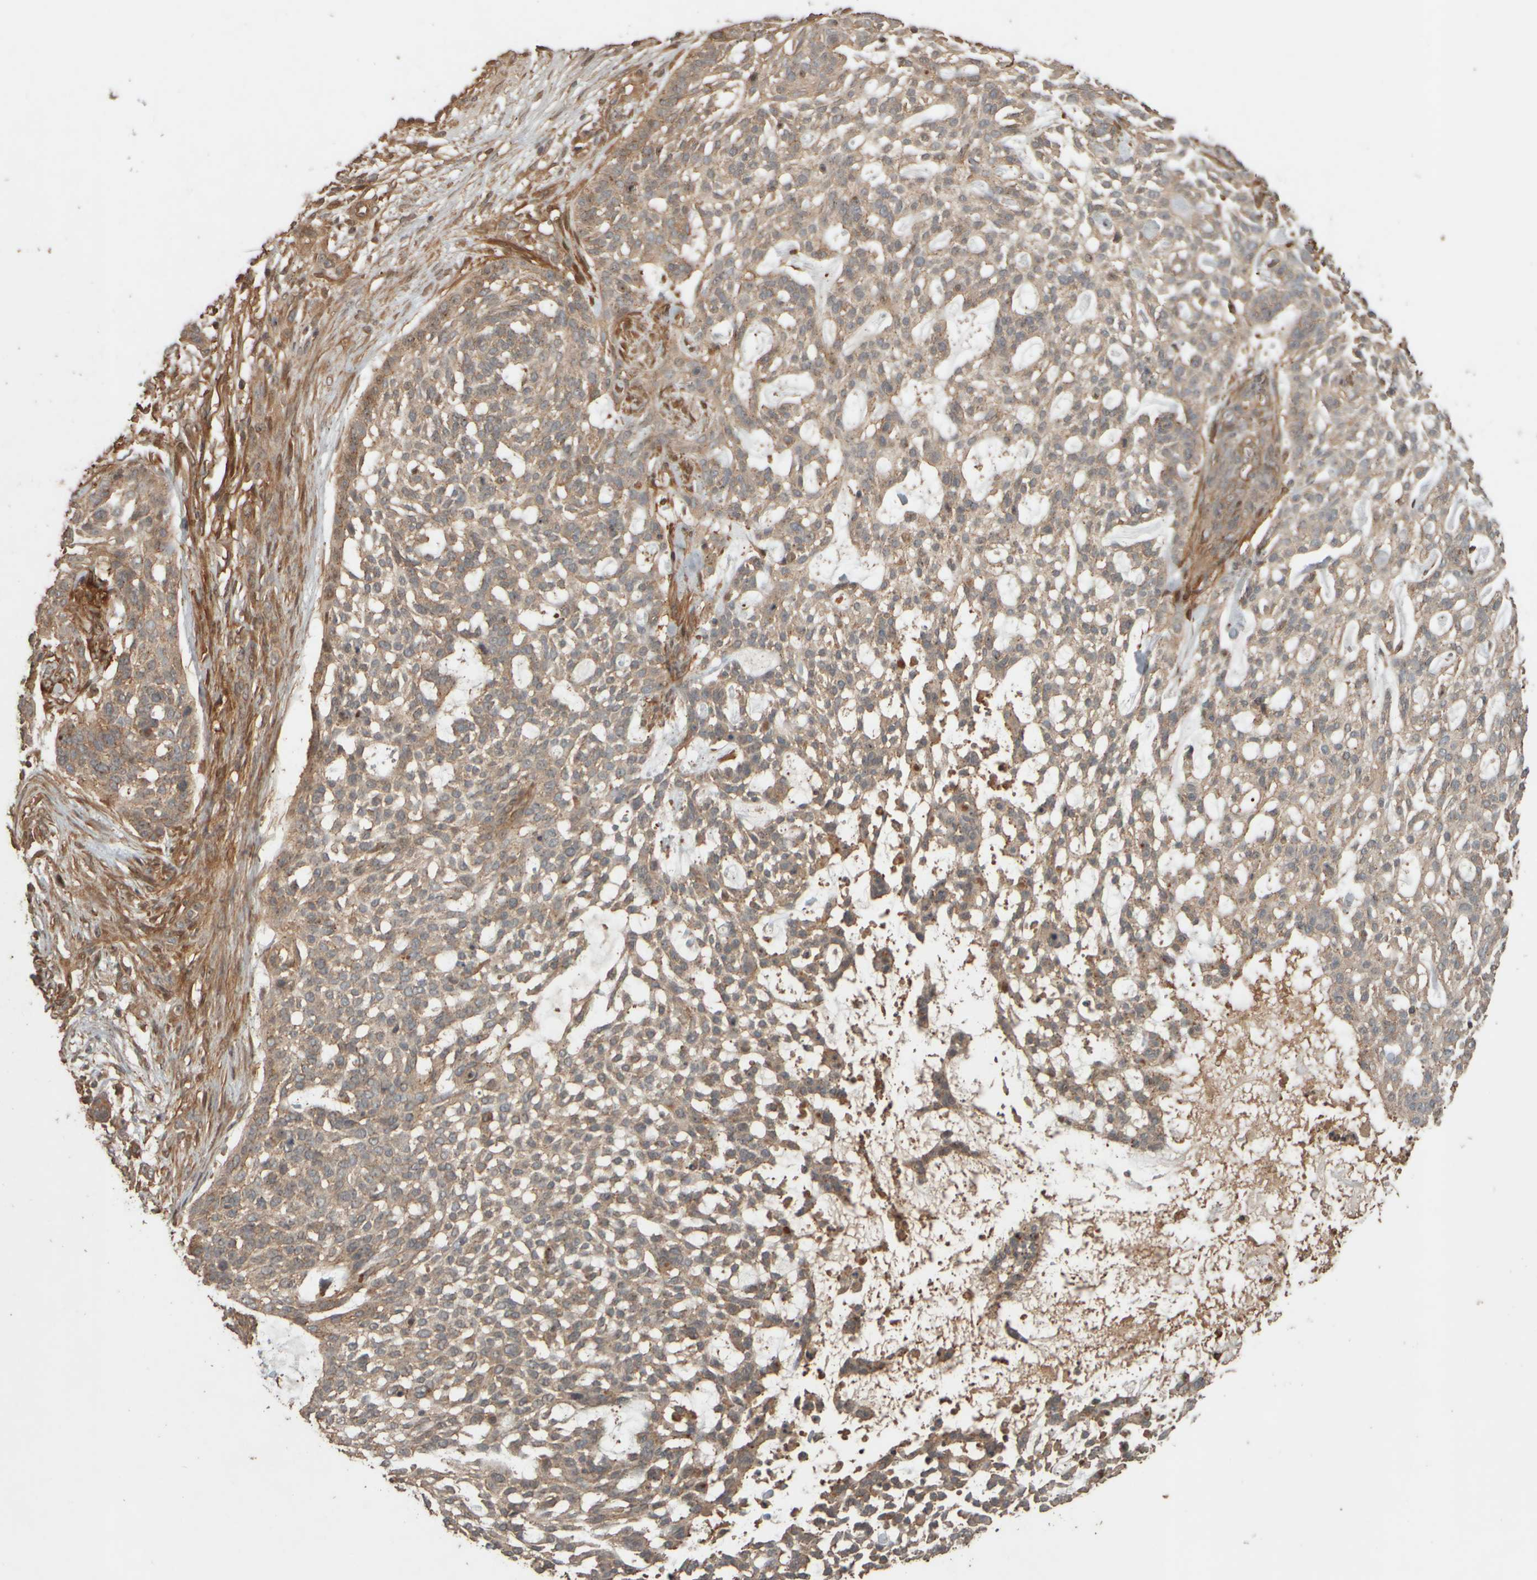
{"staining": {"intensity": "moderate", "quantity": ">75%", "location": "cytoplasmic/membranous,nuclear"}, "tissue": "skin cancer", "cell_type": "Tumor cells", "image_type": "cancer", "snomed": [{"axis": "morphology", "description": "Basal cell carcinoma"}, {"axis": "topography", "description": "Skin"}], "caption": "High-power microscopy captured an immunohistochemistry histopathology image of skin cancer (basal cell carcinoma), revealing moderate cytoplasmic/membranous and nuclear expression in approximately >75% of tumor cells.", "gene": "SPHK1", "patient": {"sex": "female", "age": 64}}